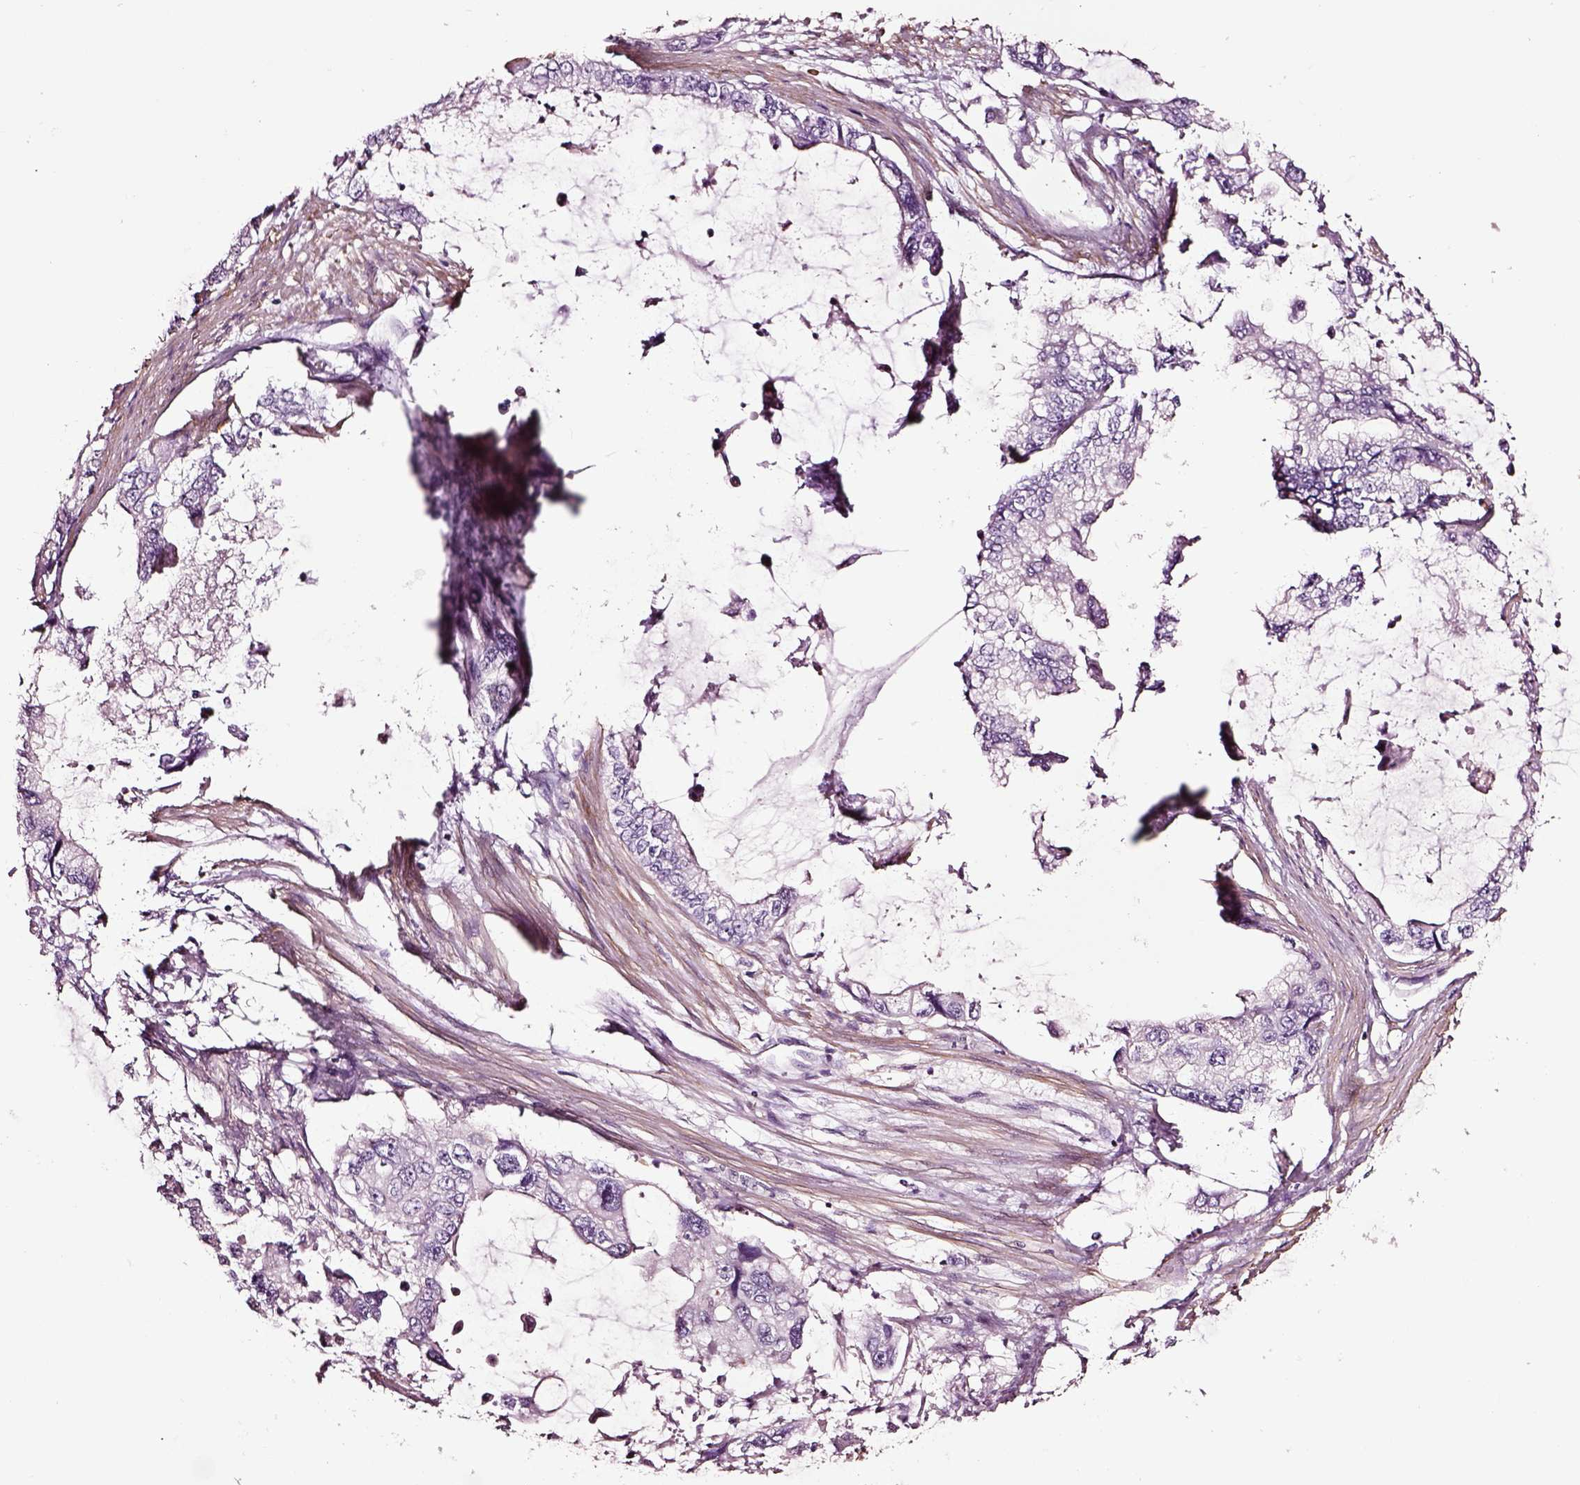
{"staining": {"intensity": "negative", "quantity": "none", "location": "none"}, "tissue": "stomach cancer", "cell_type": "Tumor cells", "image_type": "cancer", "snomed": [{"axis": "morphology", "description": "Adenocarcinoma, NOS"}, {"axis": "topography", "description": "Pancreas"}, {"axis": "topography", "description": "Stomach, upper"}, {"axis": "topography", "description": "Stomach"}], "caption": "An IHC histopathology image of adenocarcinoma (stomach) is shown. There is no staining in tumor cells of adenocarcinoma (stomach).", "gene": "SOX10", "patient": {"sex": "male", "age": 77}}